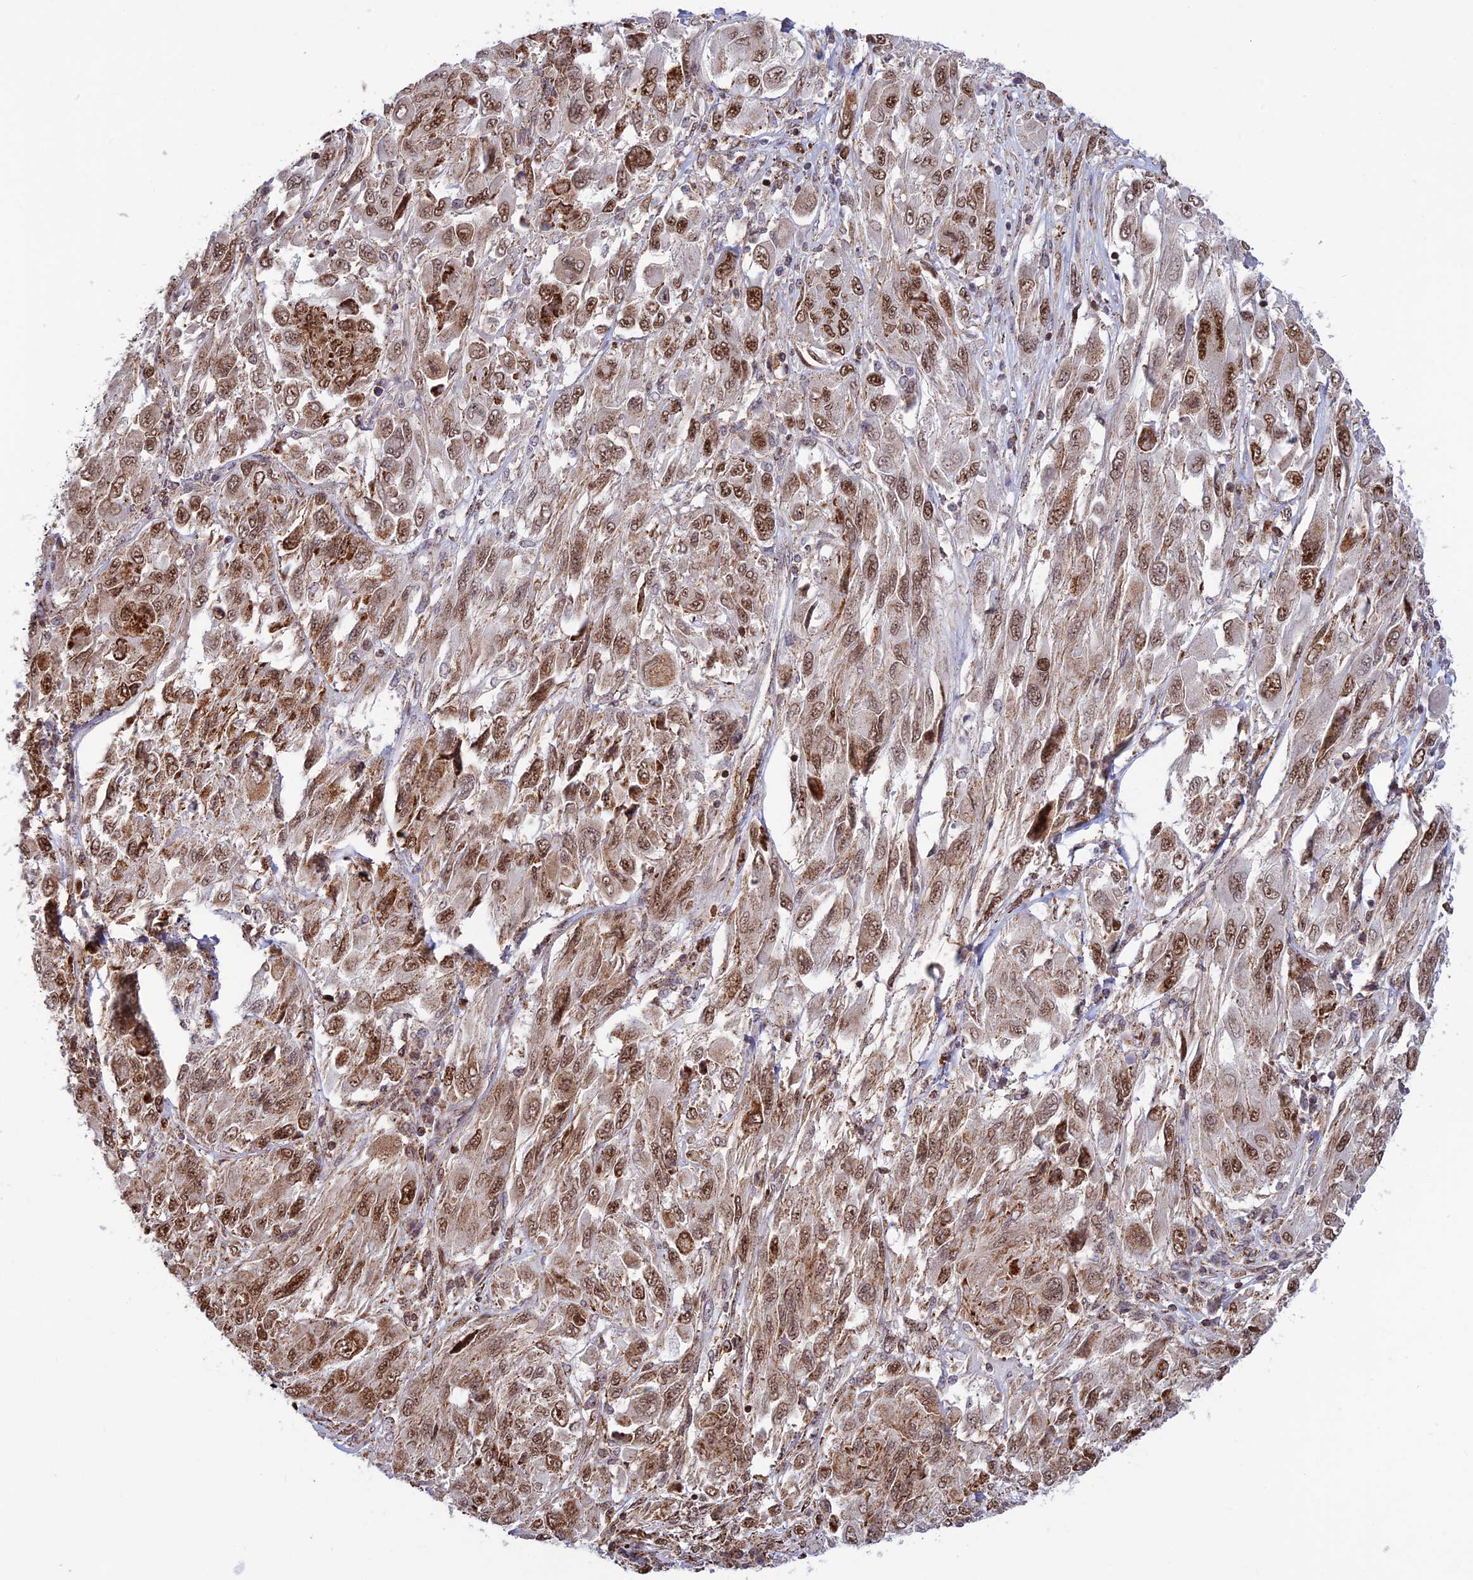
{"staining": {"intensity": "moderate", "quantity": ">75%", "location": "cytoplasmic/membranous,nuclear"}, "tissue": "melanoma", "cell_type": "Tumor cells", "image_type": "cancer", "snomed": [{"axis": "morphology", "description": "Malignant melanoma, NOS"}, {"axis": "topography", "description": "Skin"}], "caption": "This is an image of immunohistochemistry staining of malignant melanoma, which shows moderate staining in the cytoplasmic/membranous and nuclear of tumor cells.", "gene": "POLR1G", "patient": {"sex": "female", "age": 91}}